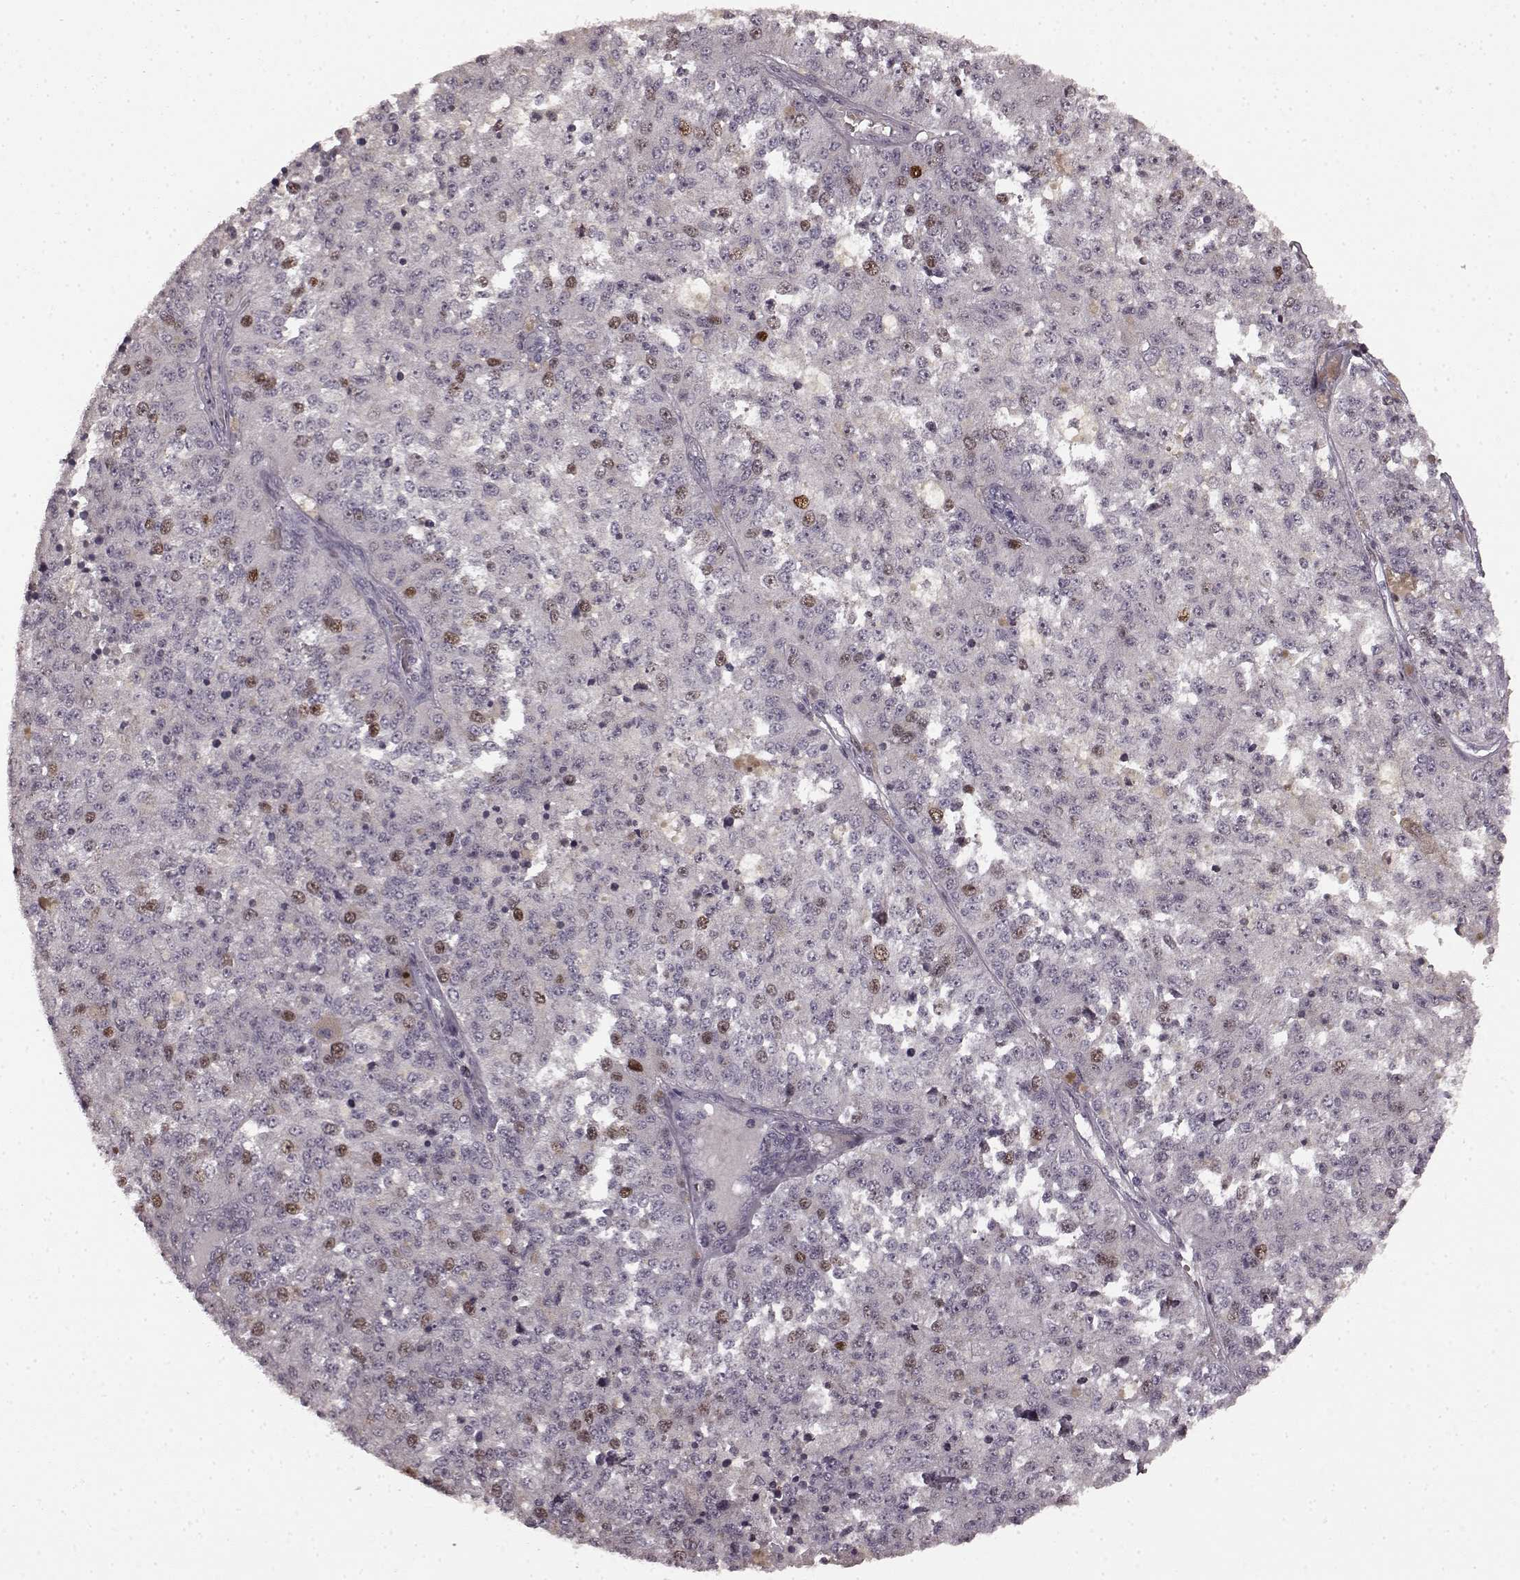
{"staining": {"intensity": "moderate", "quantity": "<25%", "location": "nuclear"}, "tissue": "melanoma", "cell_type": "Tumor cells", "image_type": "cancer", "snomed": [{"axis": "morphology", "description": "Malignant melanoma, Metastatic site"}, {"axis": "topography", "description": "Lymph node"}], "caption": "Immunohistochemical staining of human melanoma demonstrates low levels of moderate nuclear positivity in approximately <25% of tumor cells. (Stains: DAB in brown, nuclei in blue, Microscopy: brightfield microscopy at high magnification).", "gene": "CCNA2", "patient": {"sex": "female", "age": 64}}